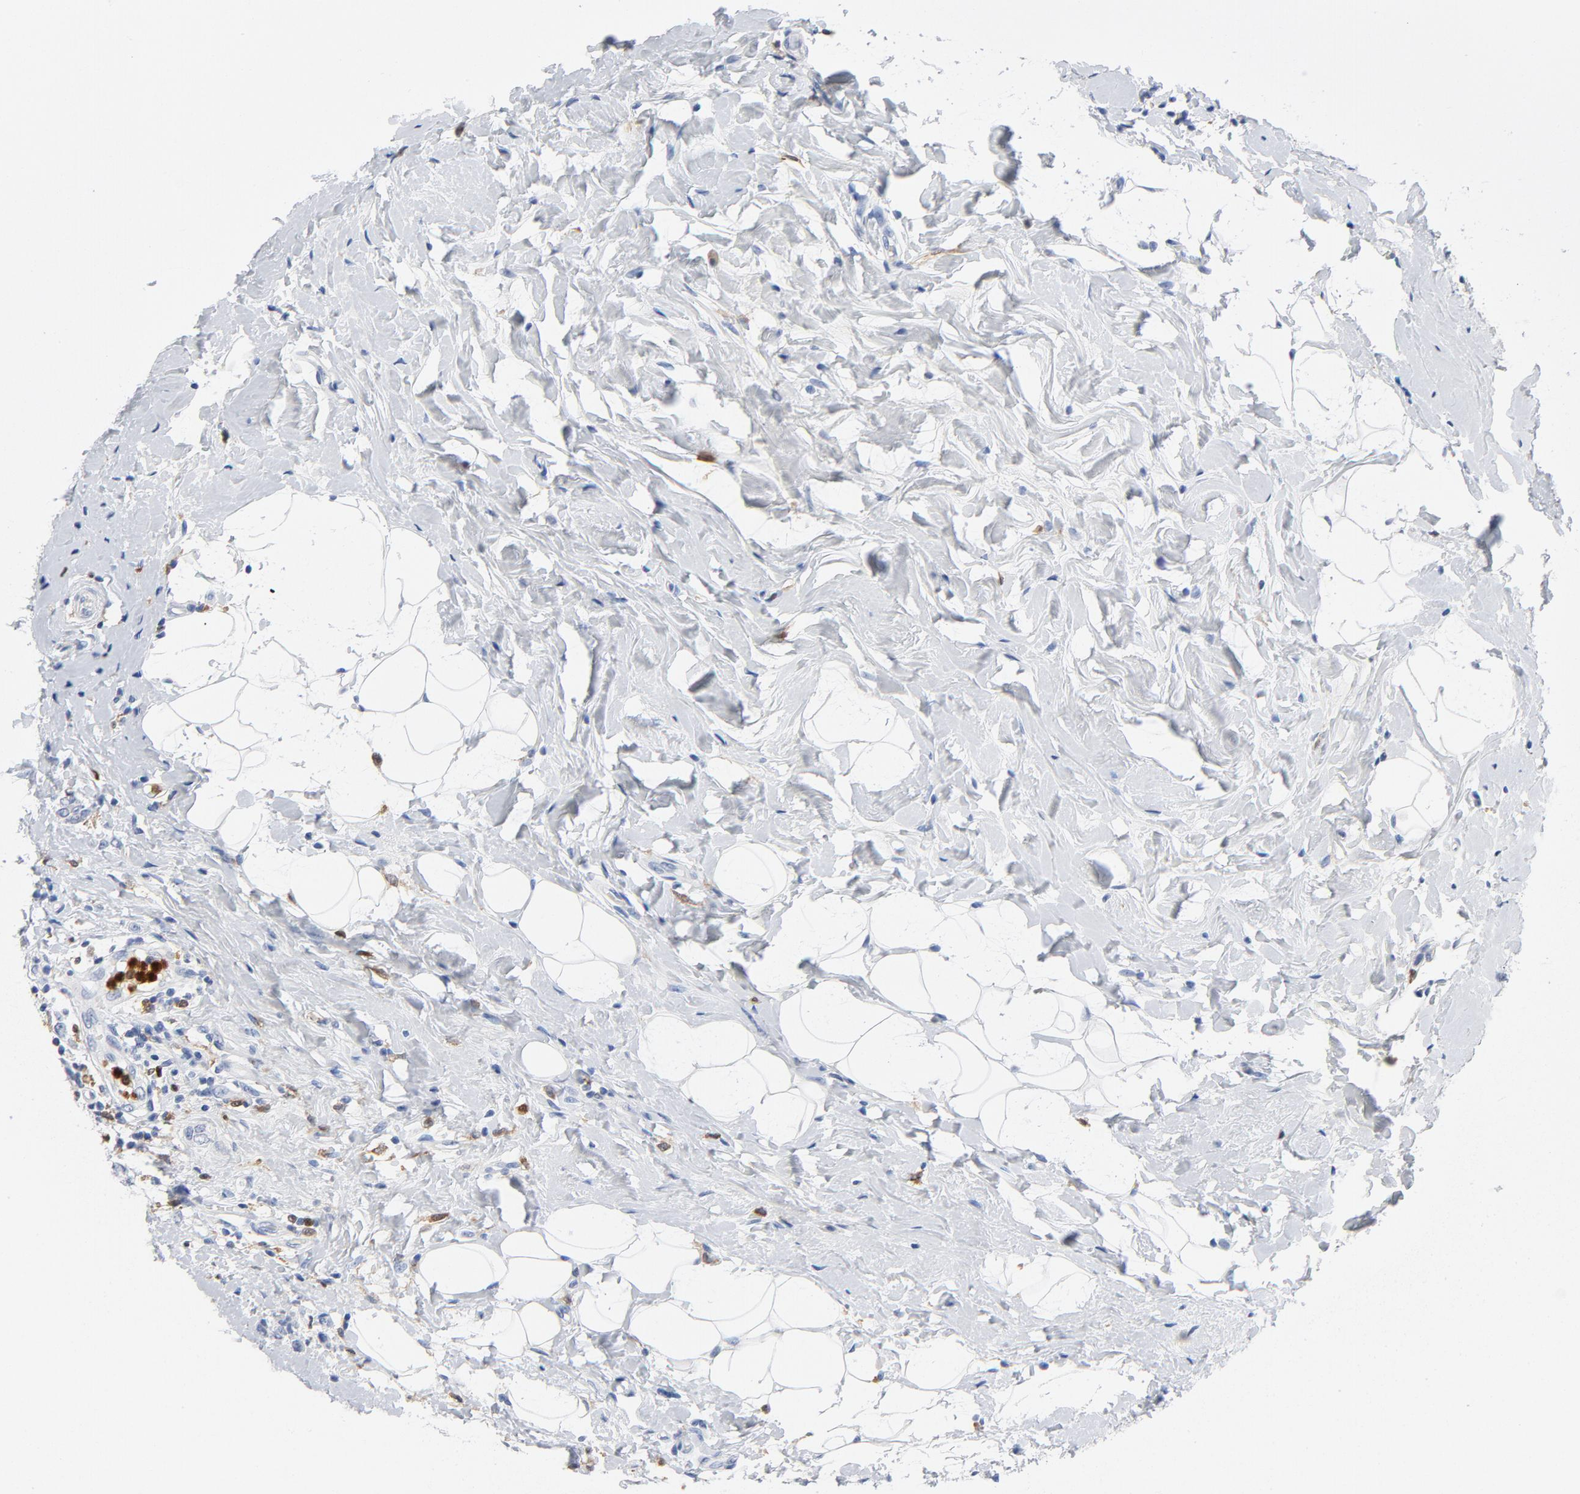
{"staining": {"intensity": "negative", "quantity": "none", "location": "none"}, "tissue": "breast cancer", "cell_type": "Tumor cells", "image_type": "cancer", "snomed": [{"axis": "morphology", "description": "Normal tissue, NOS"}, {"axis": "morphology", "description": "Lobular carcinoma"}, {"axis": "topography", "description": "Breast"}], "caption": "The IHC image has no significant expression in tumor cells of breast cancer (lobular carcinoma) tissue.", "gene": "NCF1", "patient": {"sex": "female", "age": 47}}